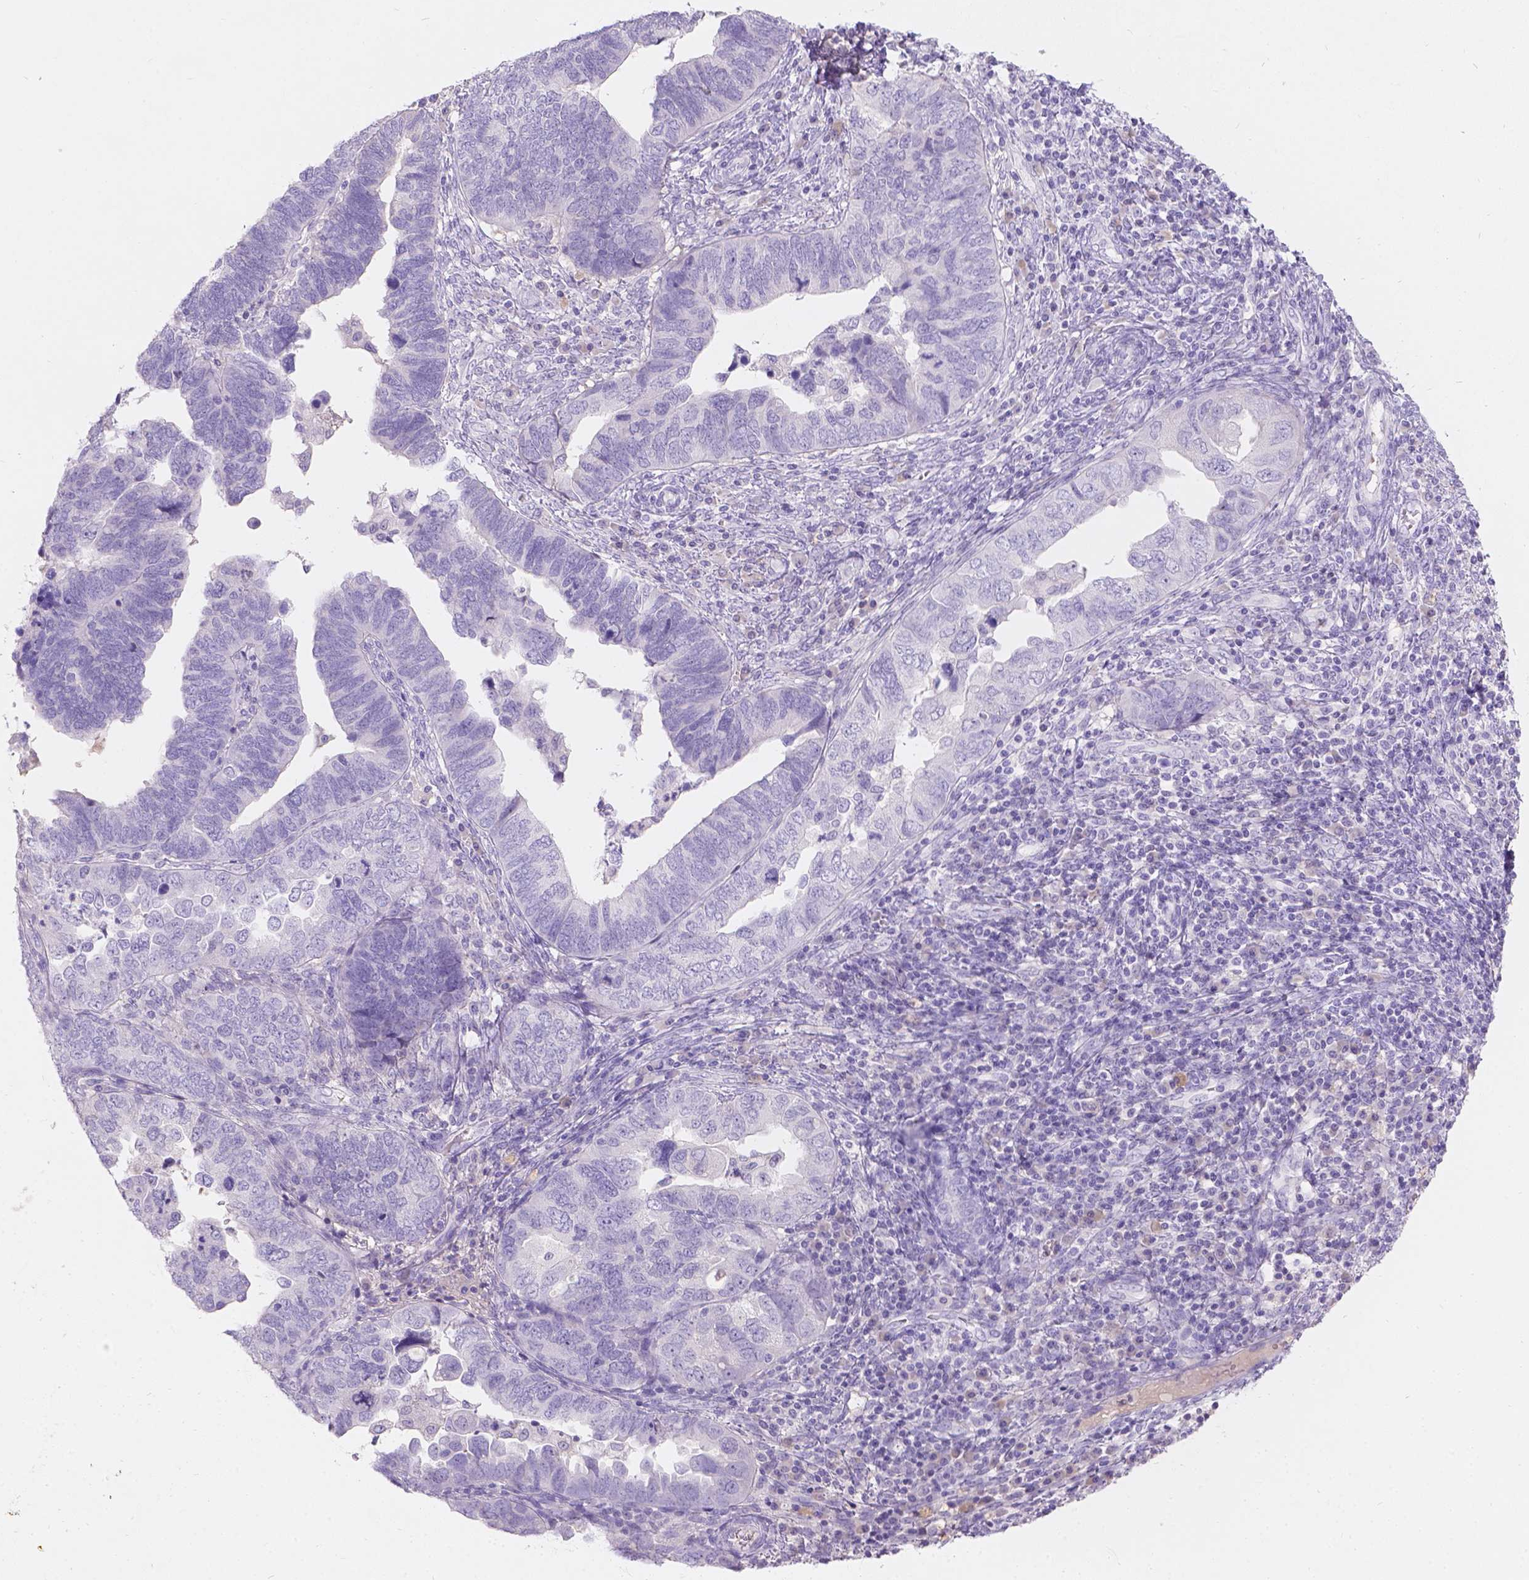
{"staining": {"intensity": "negative", "quantity": "none", "location": "none"}, "tissue": "endometrial cancer", "cell_type": "Tumor cells", "image_type": "cancer", "snomed": [{"axis": "morphology", "description": "Adenocarcinoma, NOS"}, {"axis": "topography", "description": "Endometrium"}], "caption": "The IHC micrograph has no significant positivity in tumor cells of endometrial cancer (adenocarcinoma) tissue.", "gene": "GAL3ST2", "patient": {"sex": "female", "age": 79}}